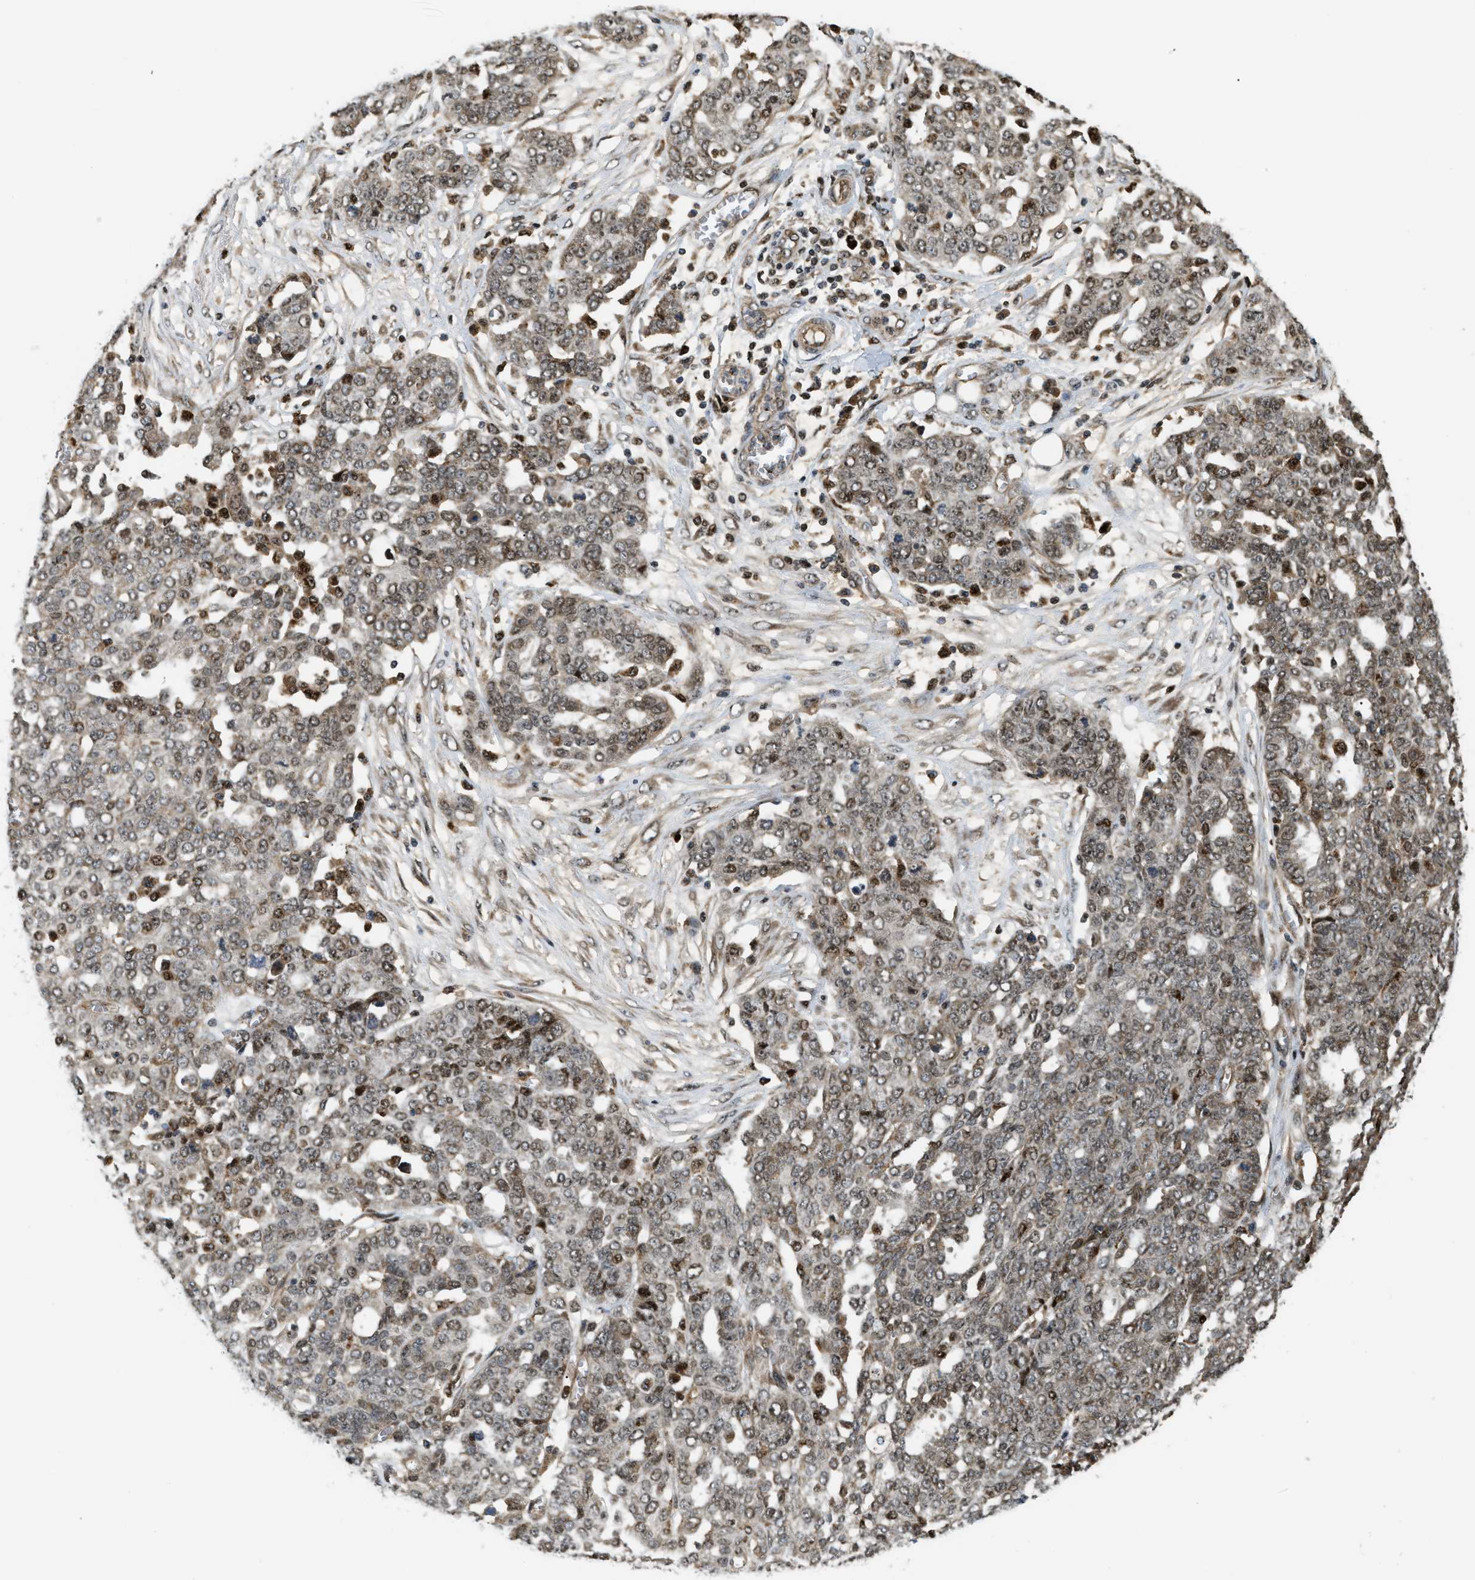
{"staining": {"intensity": "moderate", "quantity": "<25%", "location": "nuclear"}, "tissue": "ovarian cancer", "cell_type": "Tumor cells", "image_type": "cancer", "snomed": [{"axis": "morphology", "description": "Cystadenocarcinoma, serous, NOS"}, {"axis": "topography", "description": "Soft tissue"}, {"axis": "topography", "description": "Ovary"}], "caption": "Immunohistochemical staining of human ovarian cancer (serous cystadenocarcinoma) demonstrates low levels of moderate nuclear protein staining in about <25% of tumor cells.", "gene": "LTA4H", "patient": {"sex": "female", "age": 57}}